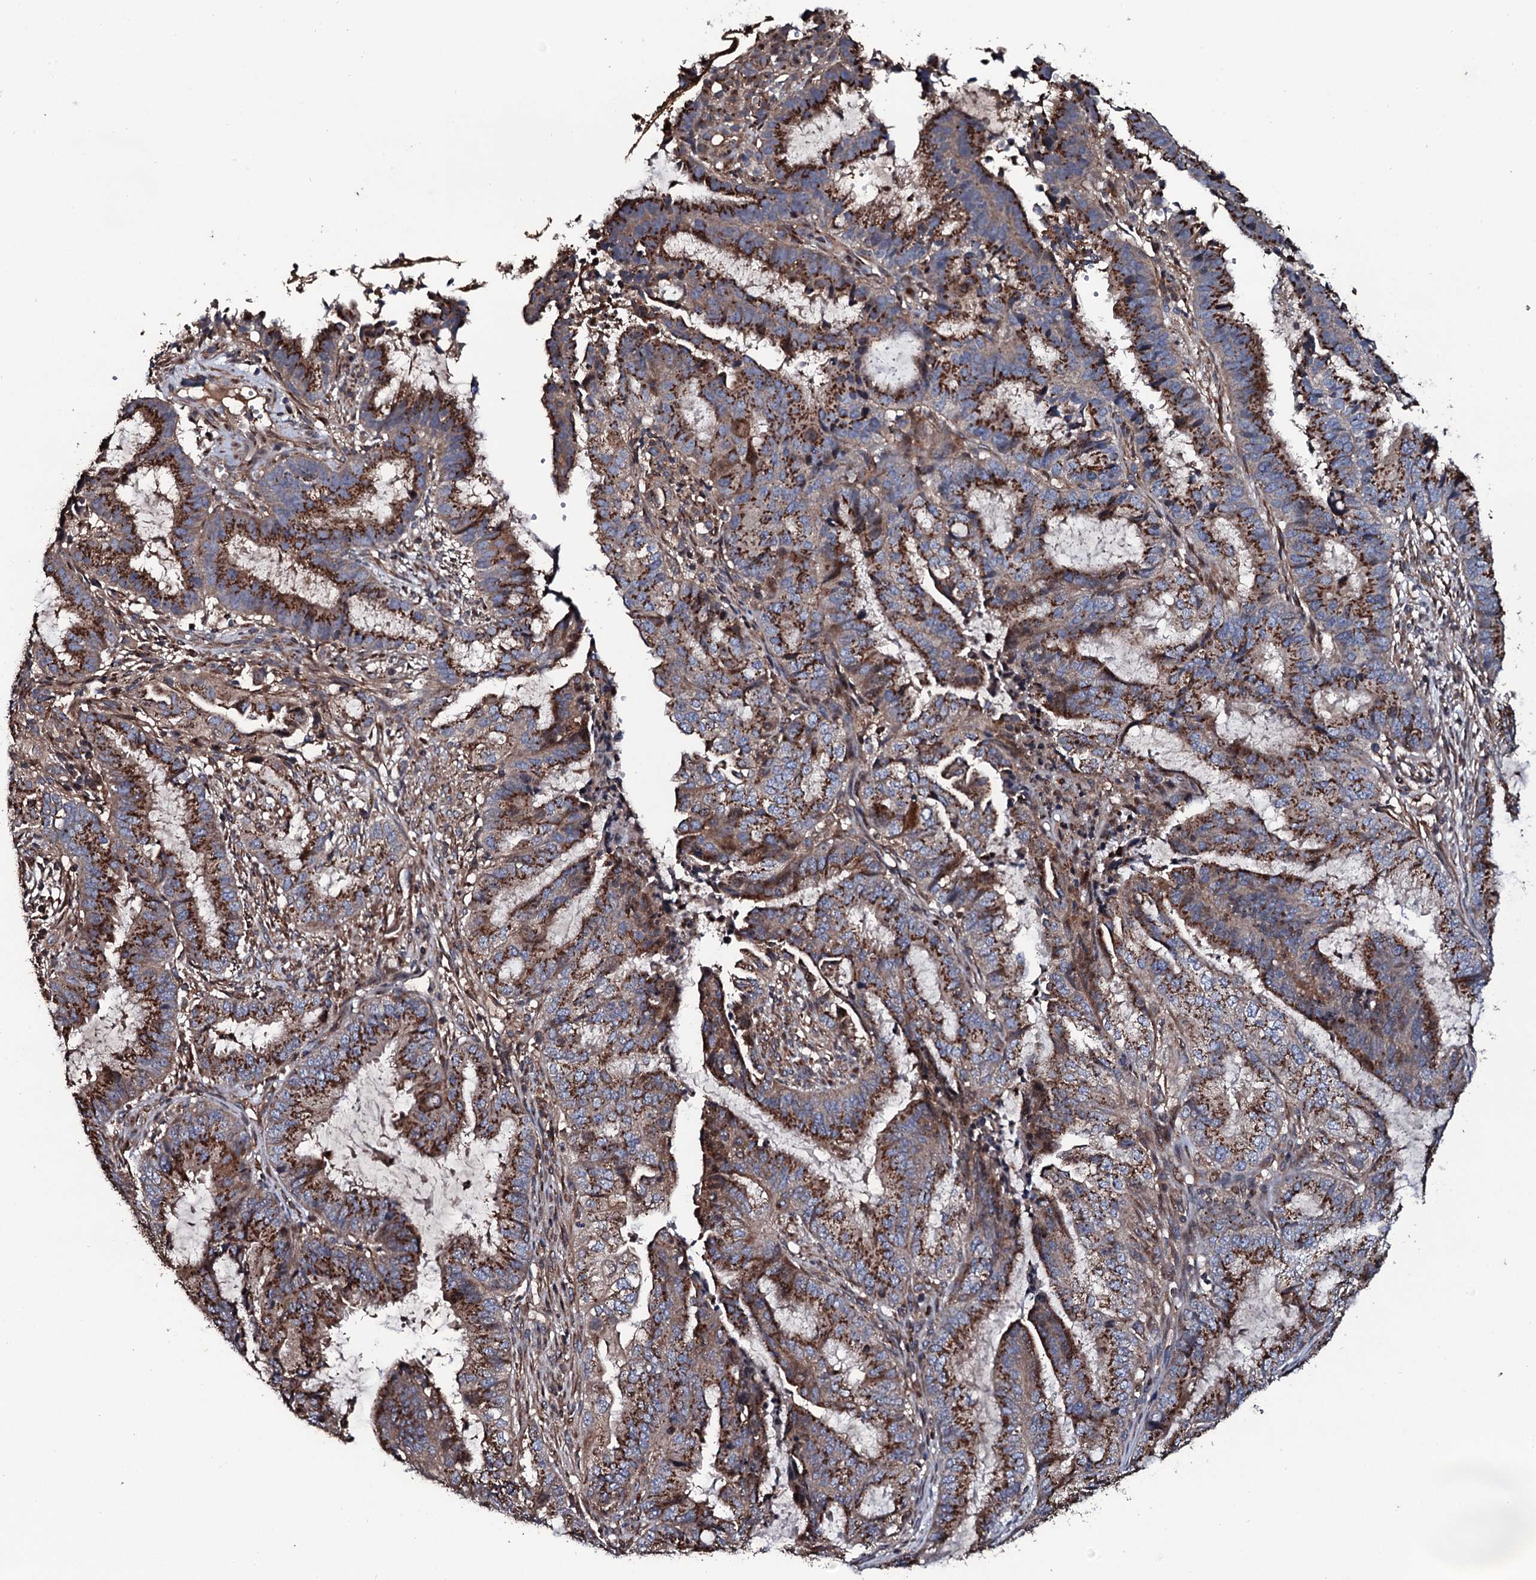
{"staining": {"intensity": "strong", "quantity": ">75%", "location": "cytoplasmic/membranous"}, "tissue": "endometrial cancer", "cell_type": "Tumor cells", "image_type": "cancer", "snomed": [{"axis": "morphology", "description": "Adenocarcinoma, NOS"}, {"axis": "topography", "description": "Endometrium"}], "caption": "IHC (DAB (3,3'-diaminobenzidine)) staining of endometrial adenocarcinoma exhibits strong cytoplasmic/membranous protein staining in approximately >75% of tumor cells.", "gene": "PLET1", "patient": {"sex": "female", "age": 51}}